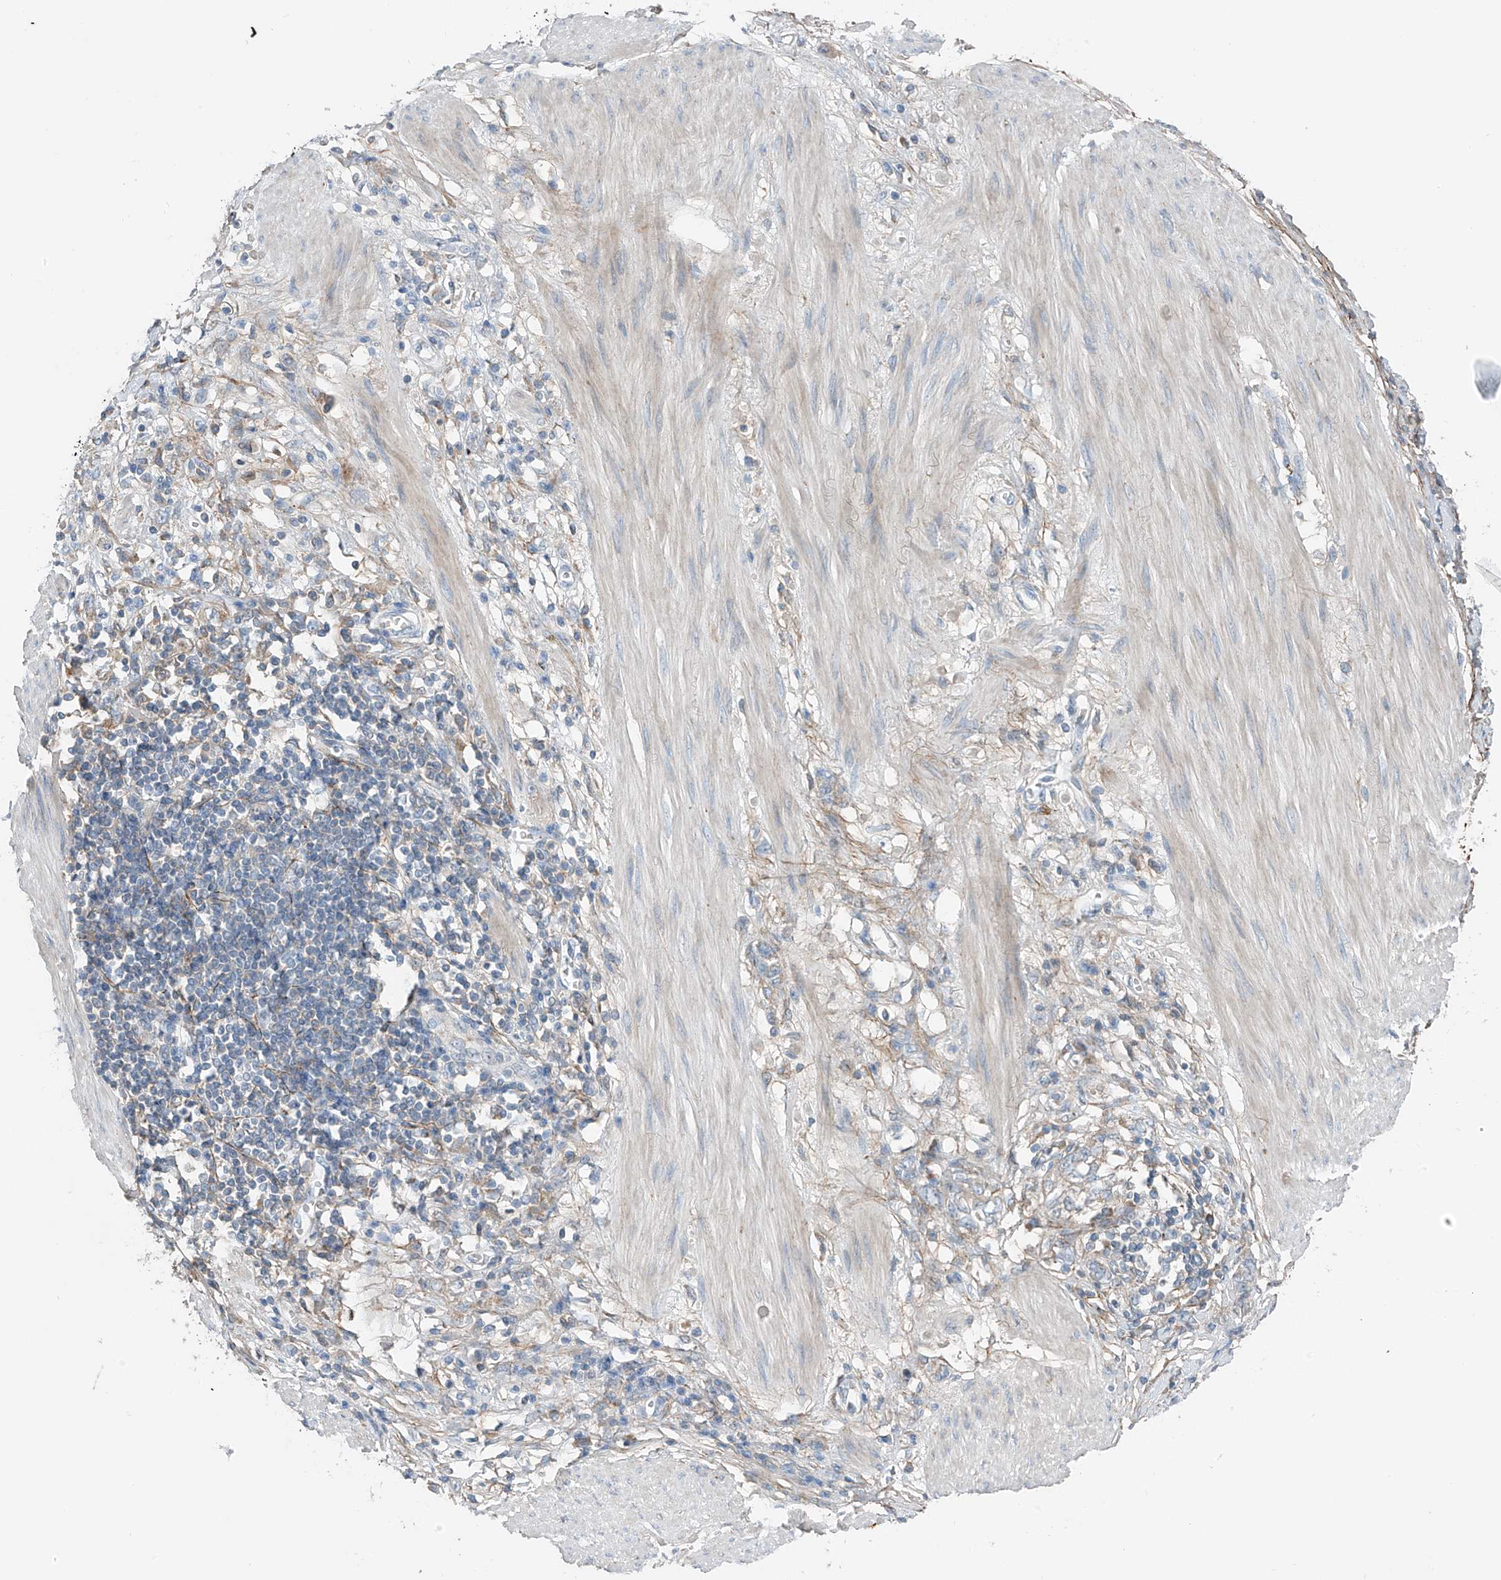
{"staining": {"intensity": "negative", "quantity": "none", "location": "none"}, "tissue": "stomach cancer", "cell_type": "Tumor cells", "image_type": "cancer", "snomed": [{"axis": "morphology", "description": "Adenocarcinoma, NOS"}, {"axis": "topography", "description": "Stomach"}], "caption": "IHC of human stomach cancer displays no staining in tumor cells.", "gene": "GALNTL6", "patient": {"sex": "female", "age": 76}}